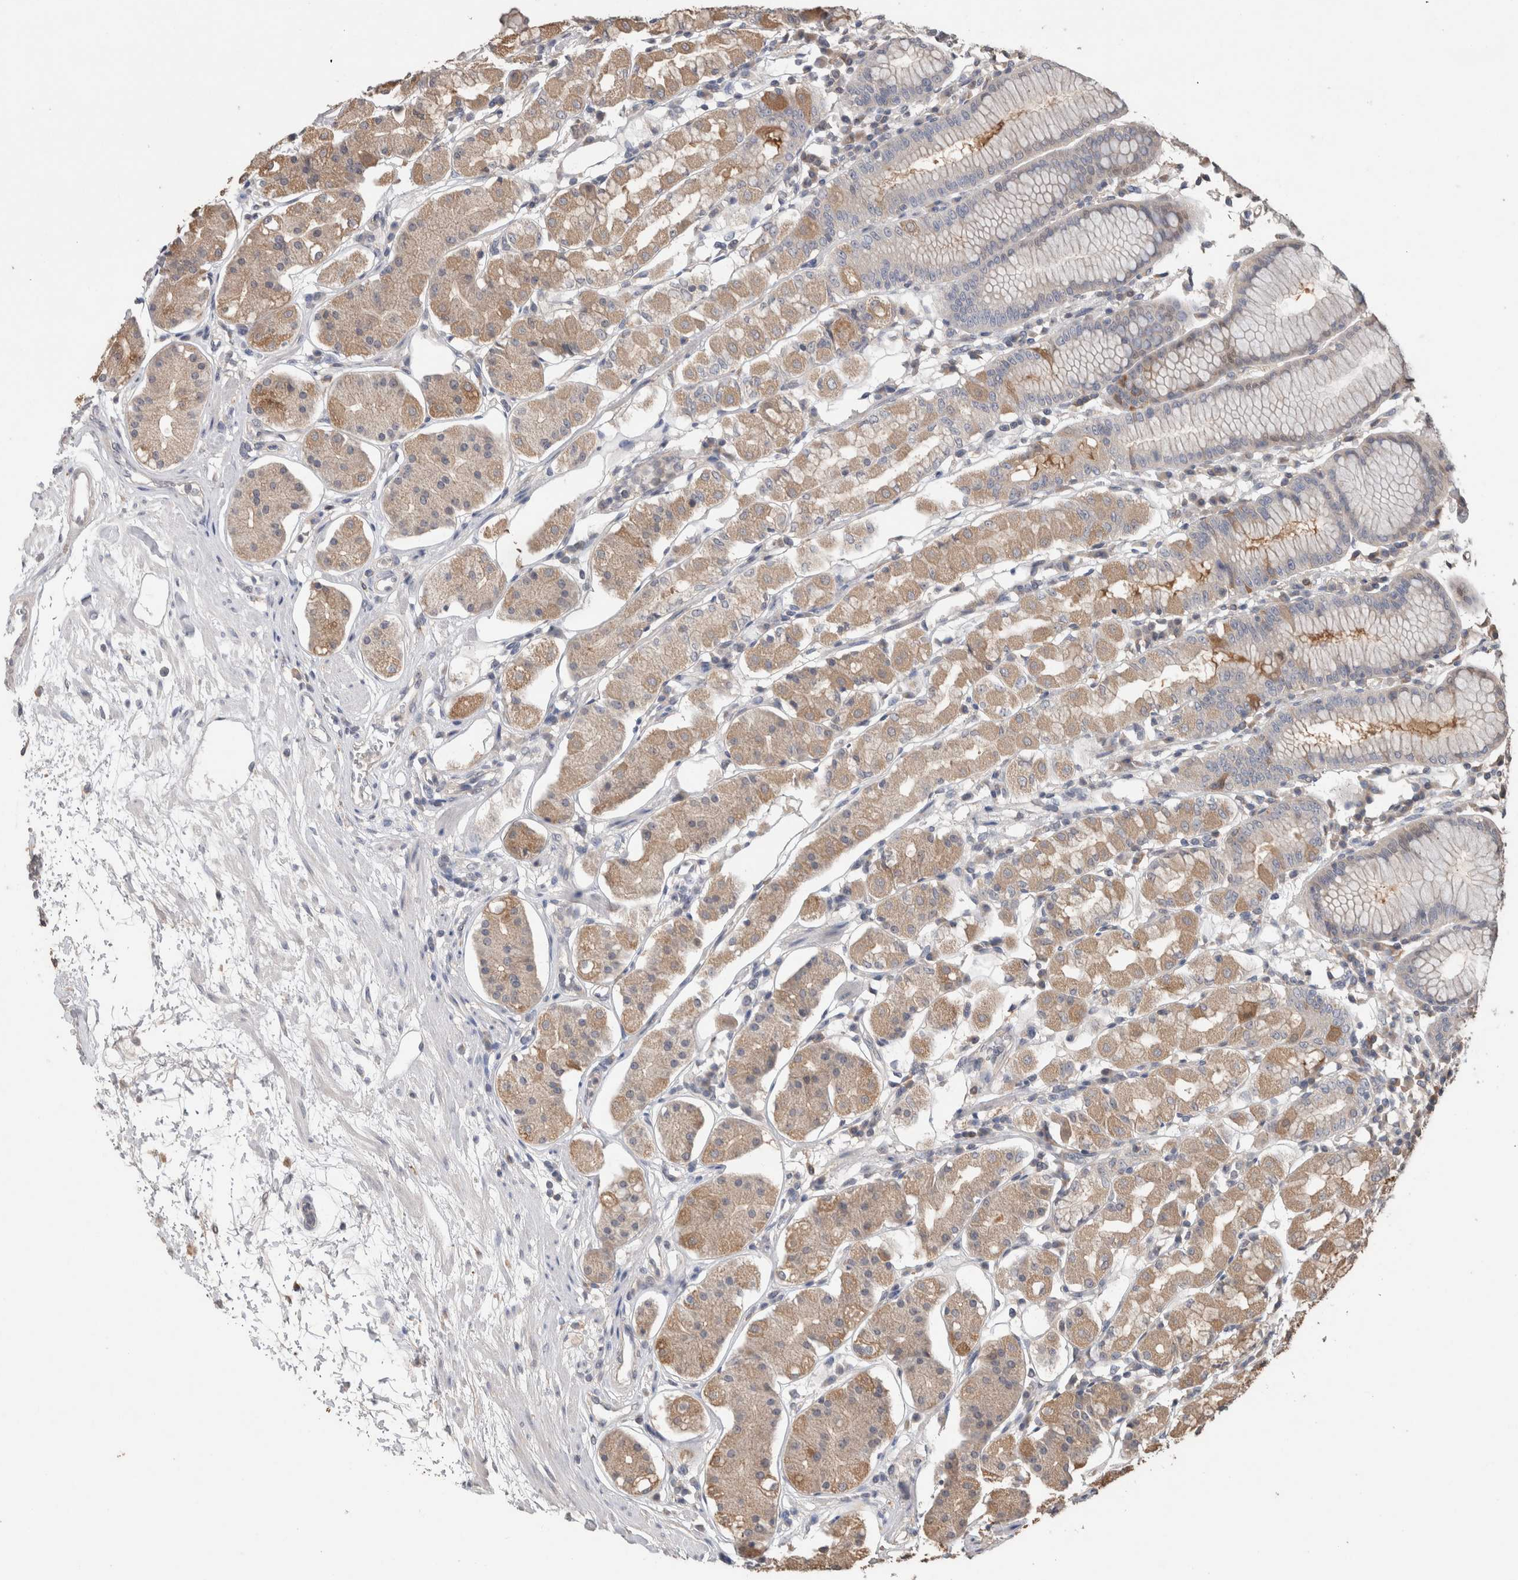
{"staining": {"intensity": "moderate", "quantity": "25%-75%", "location": "cytoplasmic/membranous"}, "tissue": "stomach", "cell_type": "Glandular cells", "image_type": "normal", "snomed": [{"axis": "morphology", "description": "Normal tissue, NOS"}, {"axis": "topography", "description": "Stomach"}, {"axis": "topography", "description": "Stomach, lower"}], "caption": "DAB immunohistochemical staining of benign stomach reveals moderate cytoplasmic/membranous protein expression in approximately 25%-75% of glandular cells.", "gene": "TRIM5", "patient": {"sex": "female", "age": 56}}